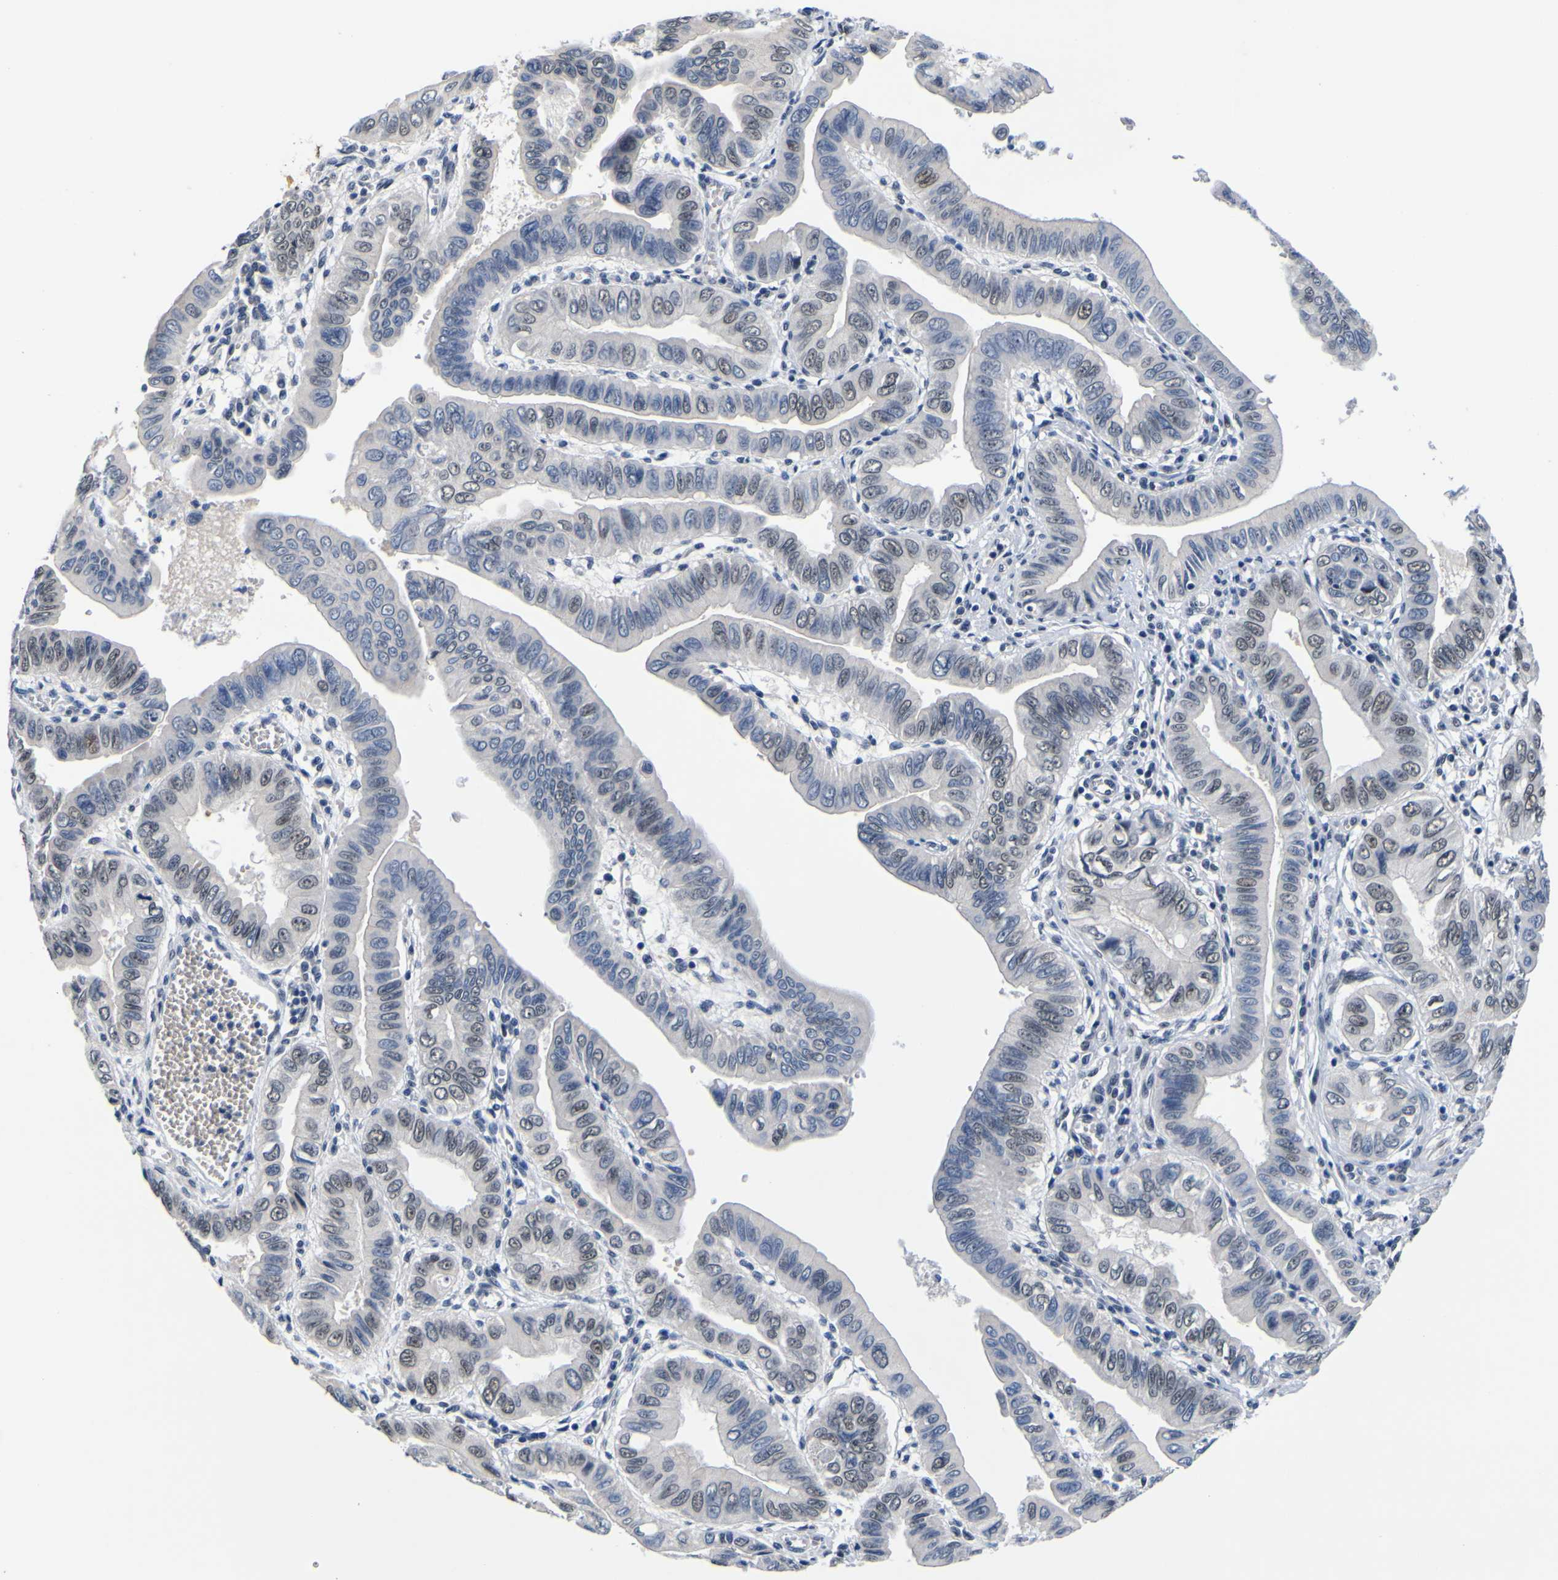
{"staining": {"intensity": "weak", "quantity": "25%-75%", "location": "nuclear"}, "tissue": "pancreatic cancer", "cell_type": "Tumor cells", "image_type": "cancer", "snomed": [{"axis": "morphology", "description": "Normal tissue, NOS"}, {"axis": "topography", "description": "Lymph node"}], "caption": "IHC of pancreatic cancer exhibits low levels of weak nuclear staining in approximately 25%-75% of tumor cells.", "gene": "CUL4B", "patient": {"sex": "male", "age": 50}}